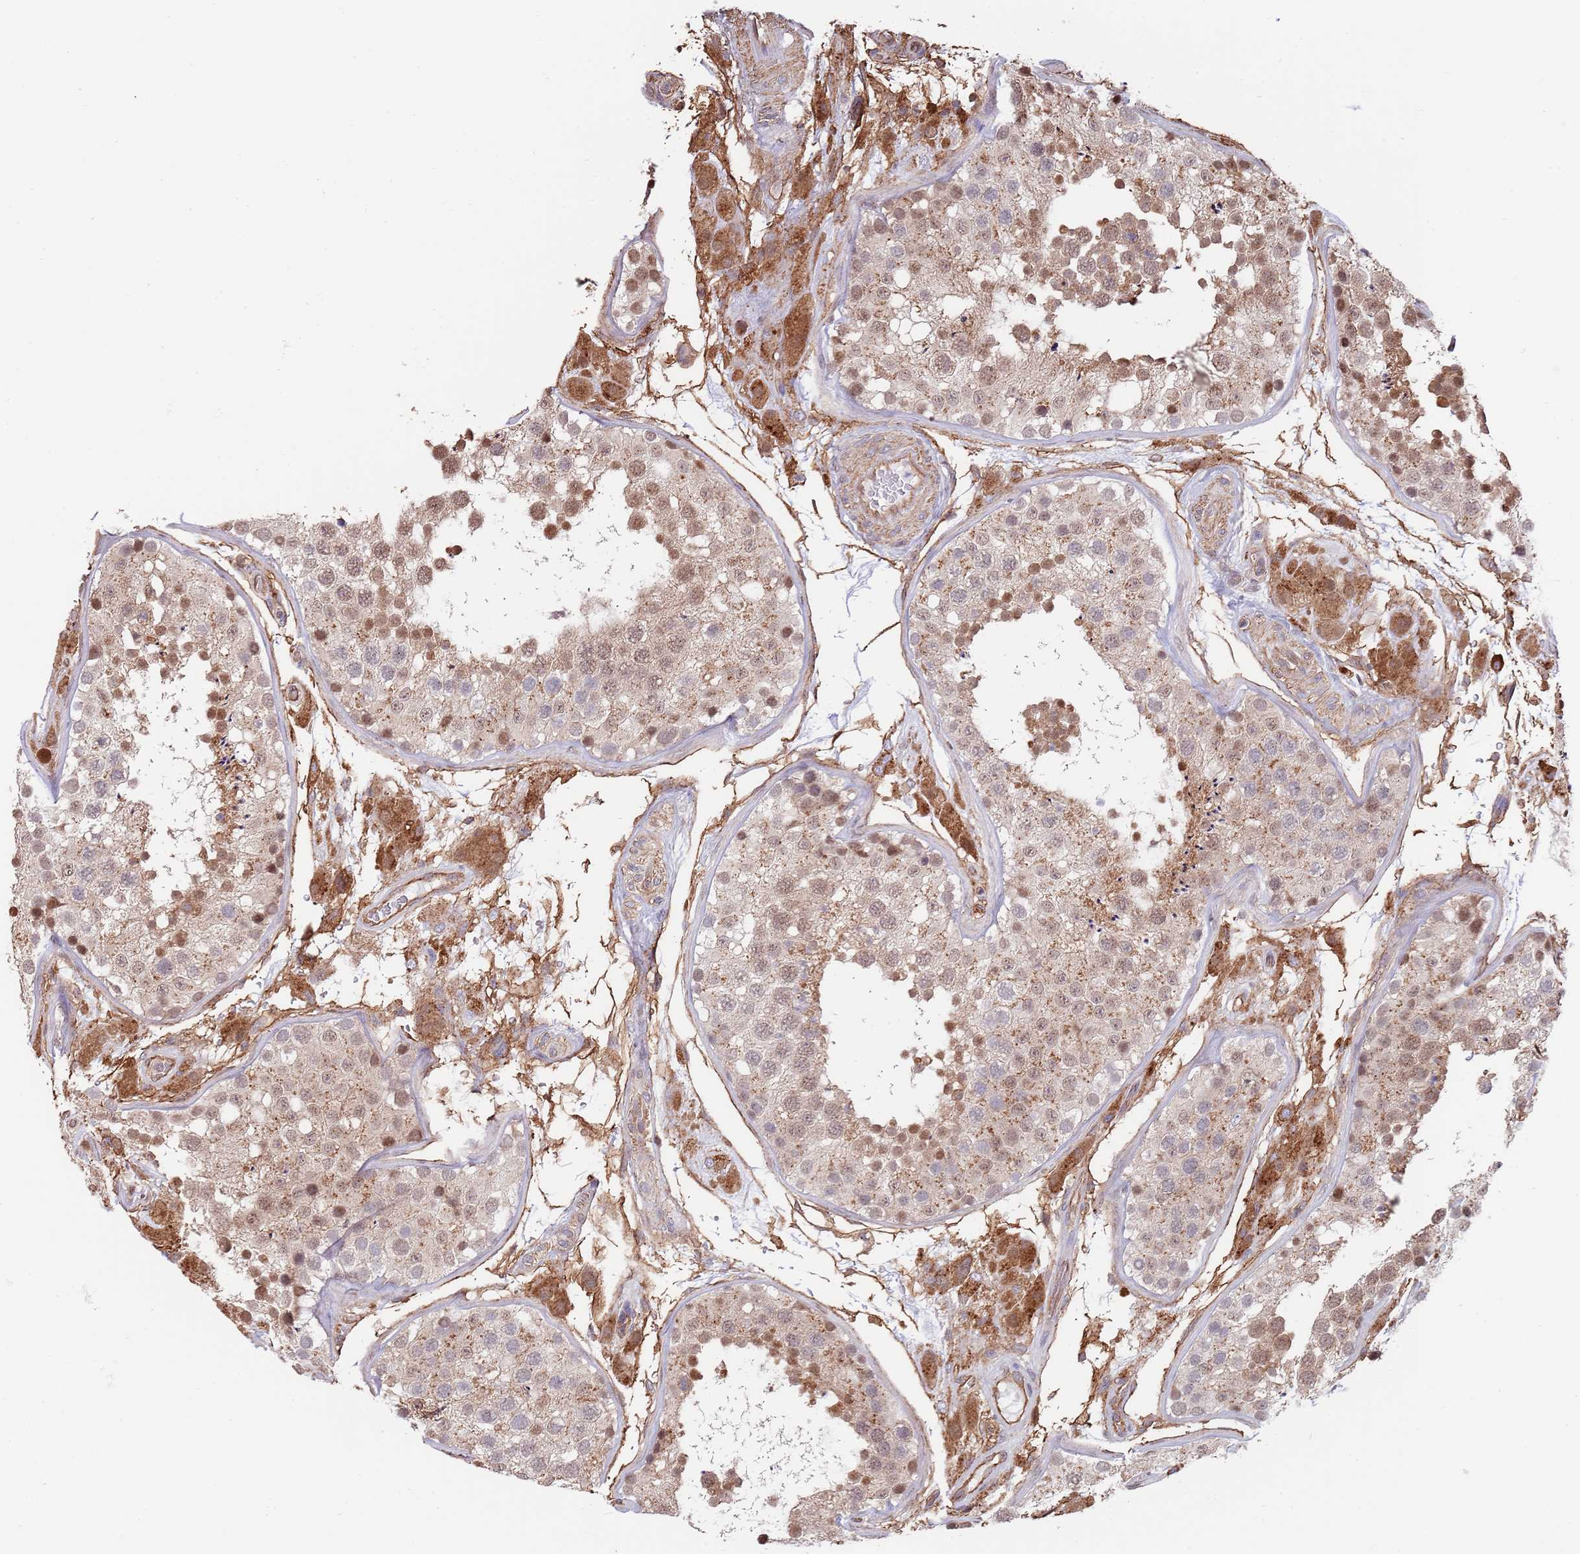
{"staining": {"intensity": "moderate", "quantity": ">75%", "location": "cytoplasmic/membranous,nuclear"}, "tissue": "testis", "cell_type": "Cells in seminiferous ducts", "image_type": "normal", "snomed": [{"axis": "morphology", "description": "Normal tissue, NOS"}, {"axis": "topography", "description": "Testis"}], "caption": "Protein expression analysis of unremarkable human testis reveals moderate cytoplasmic/membranous,nuclear expression in about >75% of cells in seminiferous ducts. (Brightfield microscopy of DAB IHC at high magnification).", "gene": "BPNT1", "patient": {"sex": "male", "age": 26}}